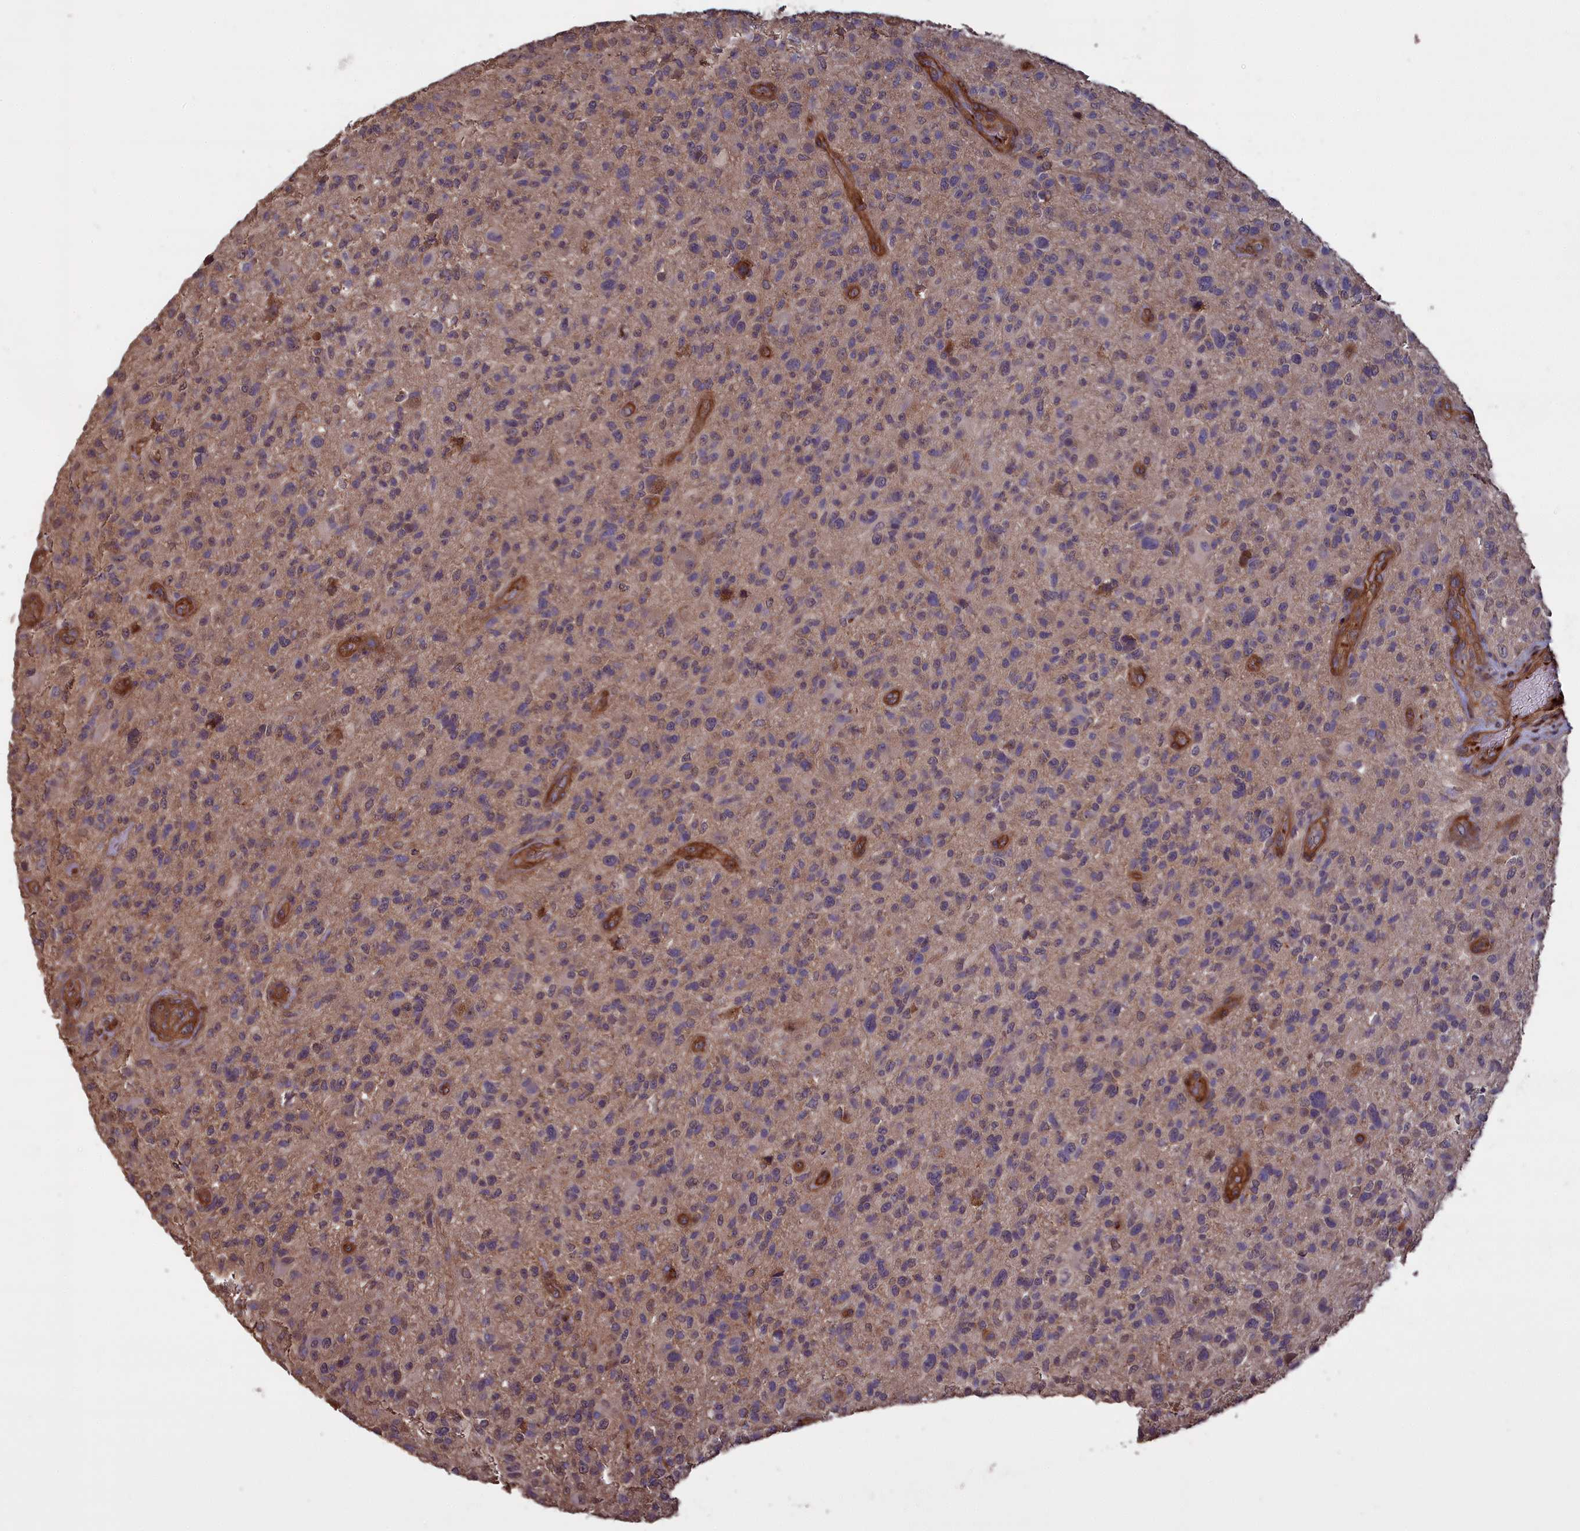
{"staining": {"intensity": "negative", "quantity": "none", "location": "none"}, "tissue": "glioma", "cell_type": "Tumor cells", "image_type": "cancer", "snomed": [{"axis": "morphology", "description": "Glioma, malignant, High grade"}, {"axis": "topography", "description": "Brain"}], "caption": "An image of glioma stained for a protein shows no brown staining in tumor cells. (DAB IHC, high magnification).", "gene": "ATP6V0A2", "patient": {"sex": "male", "age": 47}}